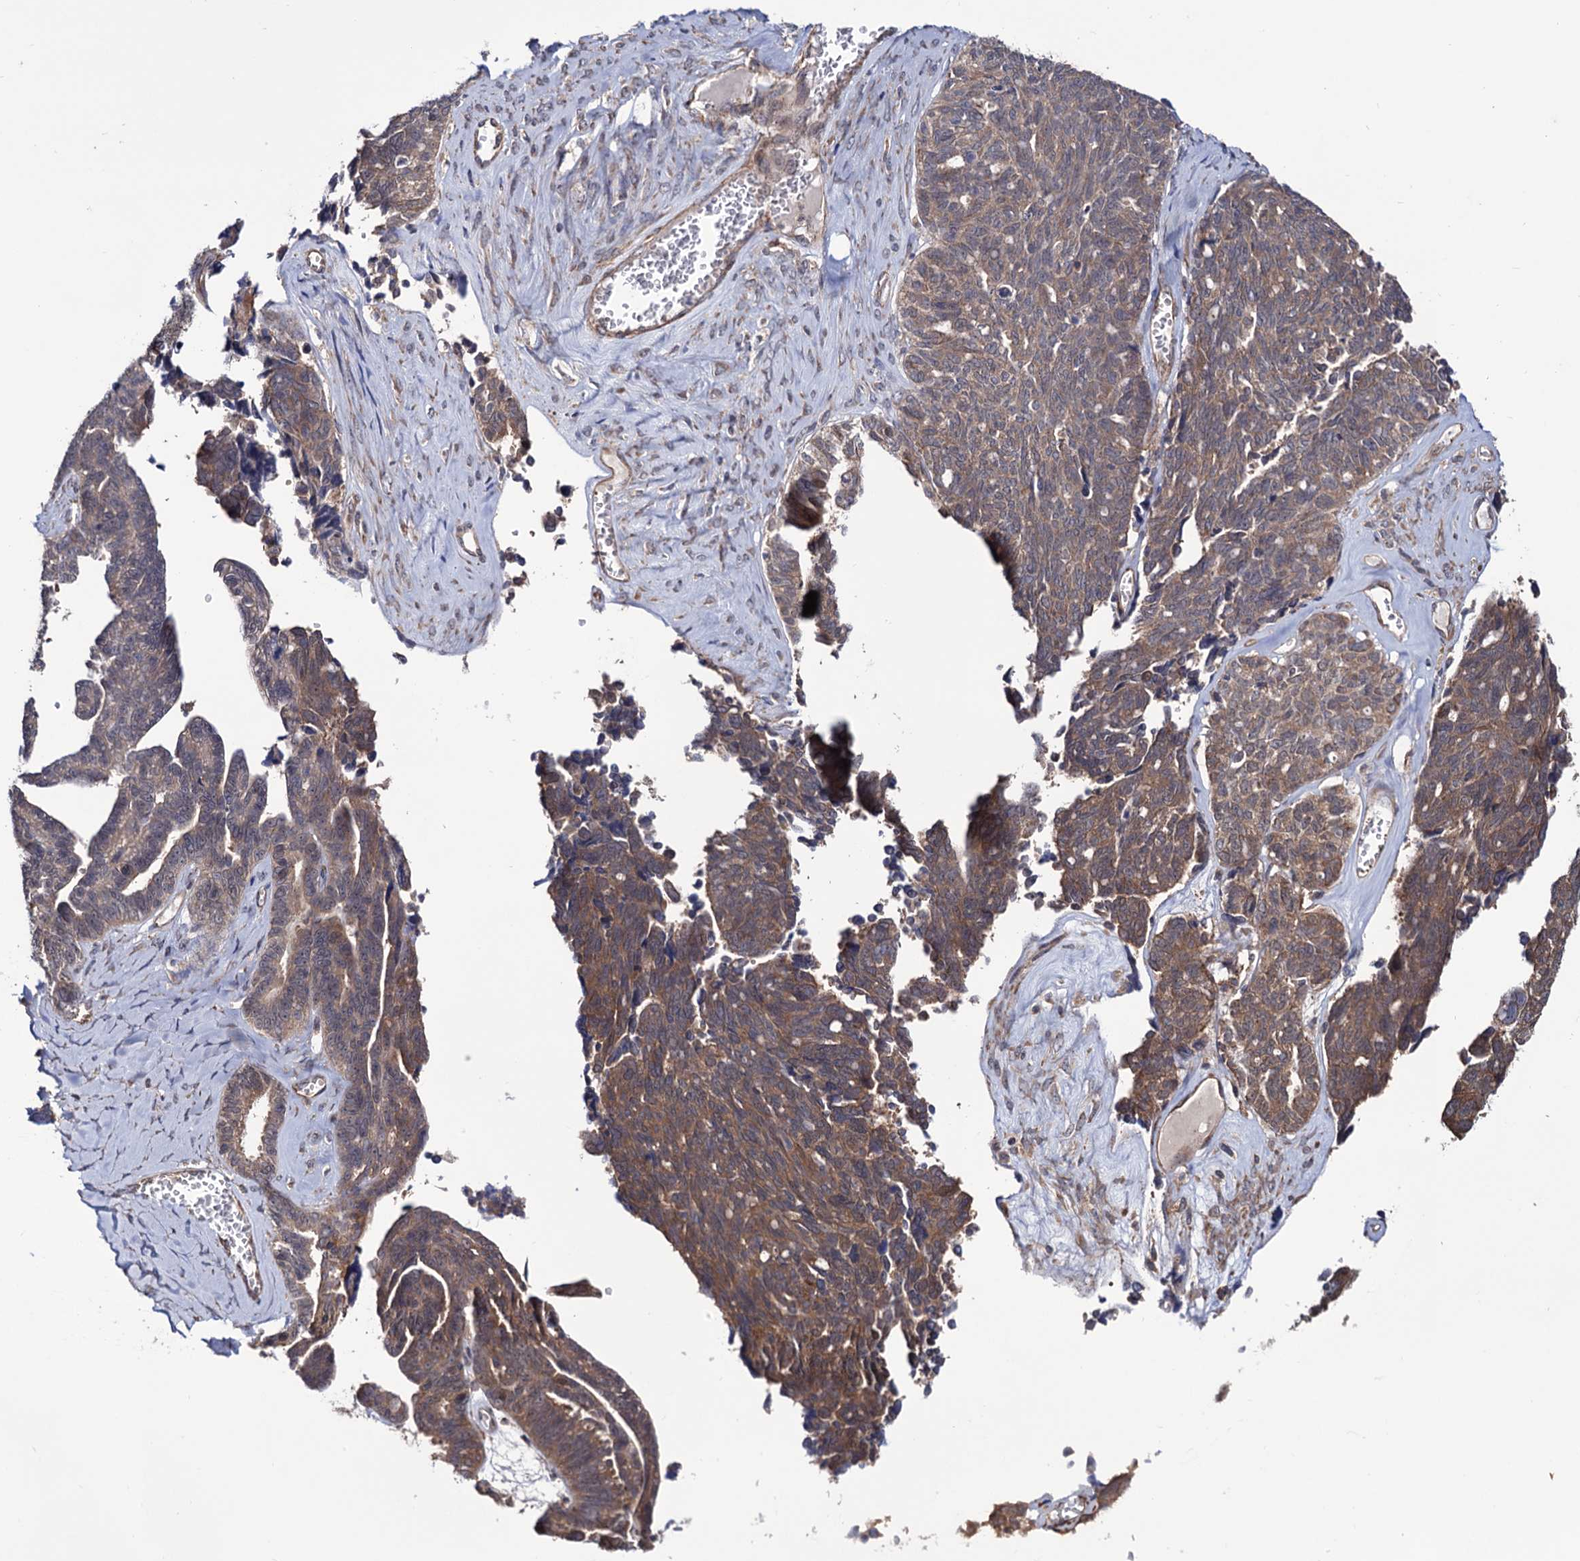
{"staining": {"intensity": "moderate", "quantity": "25%-75%", "location": "cytoplasmic/membranous"}, "tissue": "ovarian cancer", "cell_type": "Tumor cells", "image_type": "cancer", "snomed": [{"axis": "morphology", "description": "Cystadenocarcinoma, serous, NOS"}, {"axis": "topography", "description": "Ovary"}], "caption": "Immunohistochemical staining of ovarian serous cystadenocarcinoma shows moderate cytoplasmic/membranous protein positivity in about 25%-75% of tumor cells. Nuclei are stained in blue.", "gene": "FERMT2", "patient": {"sex": "female", "age": 79}}